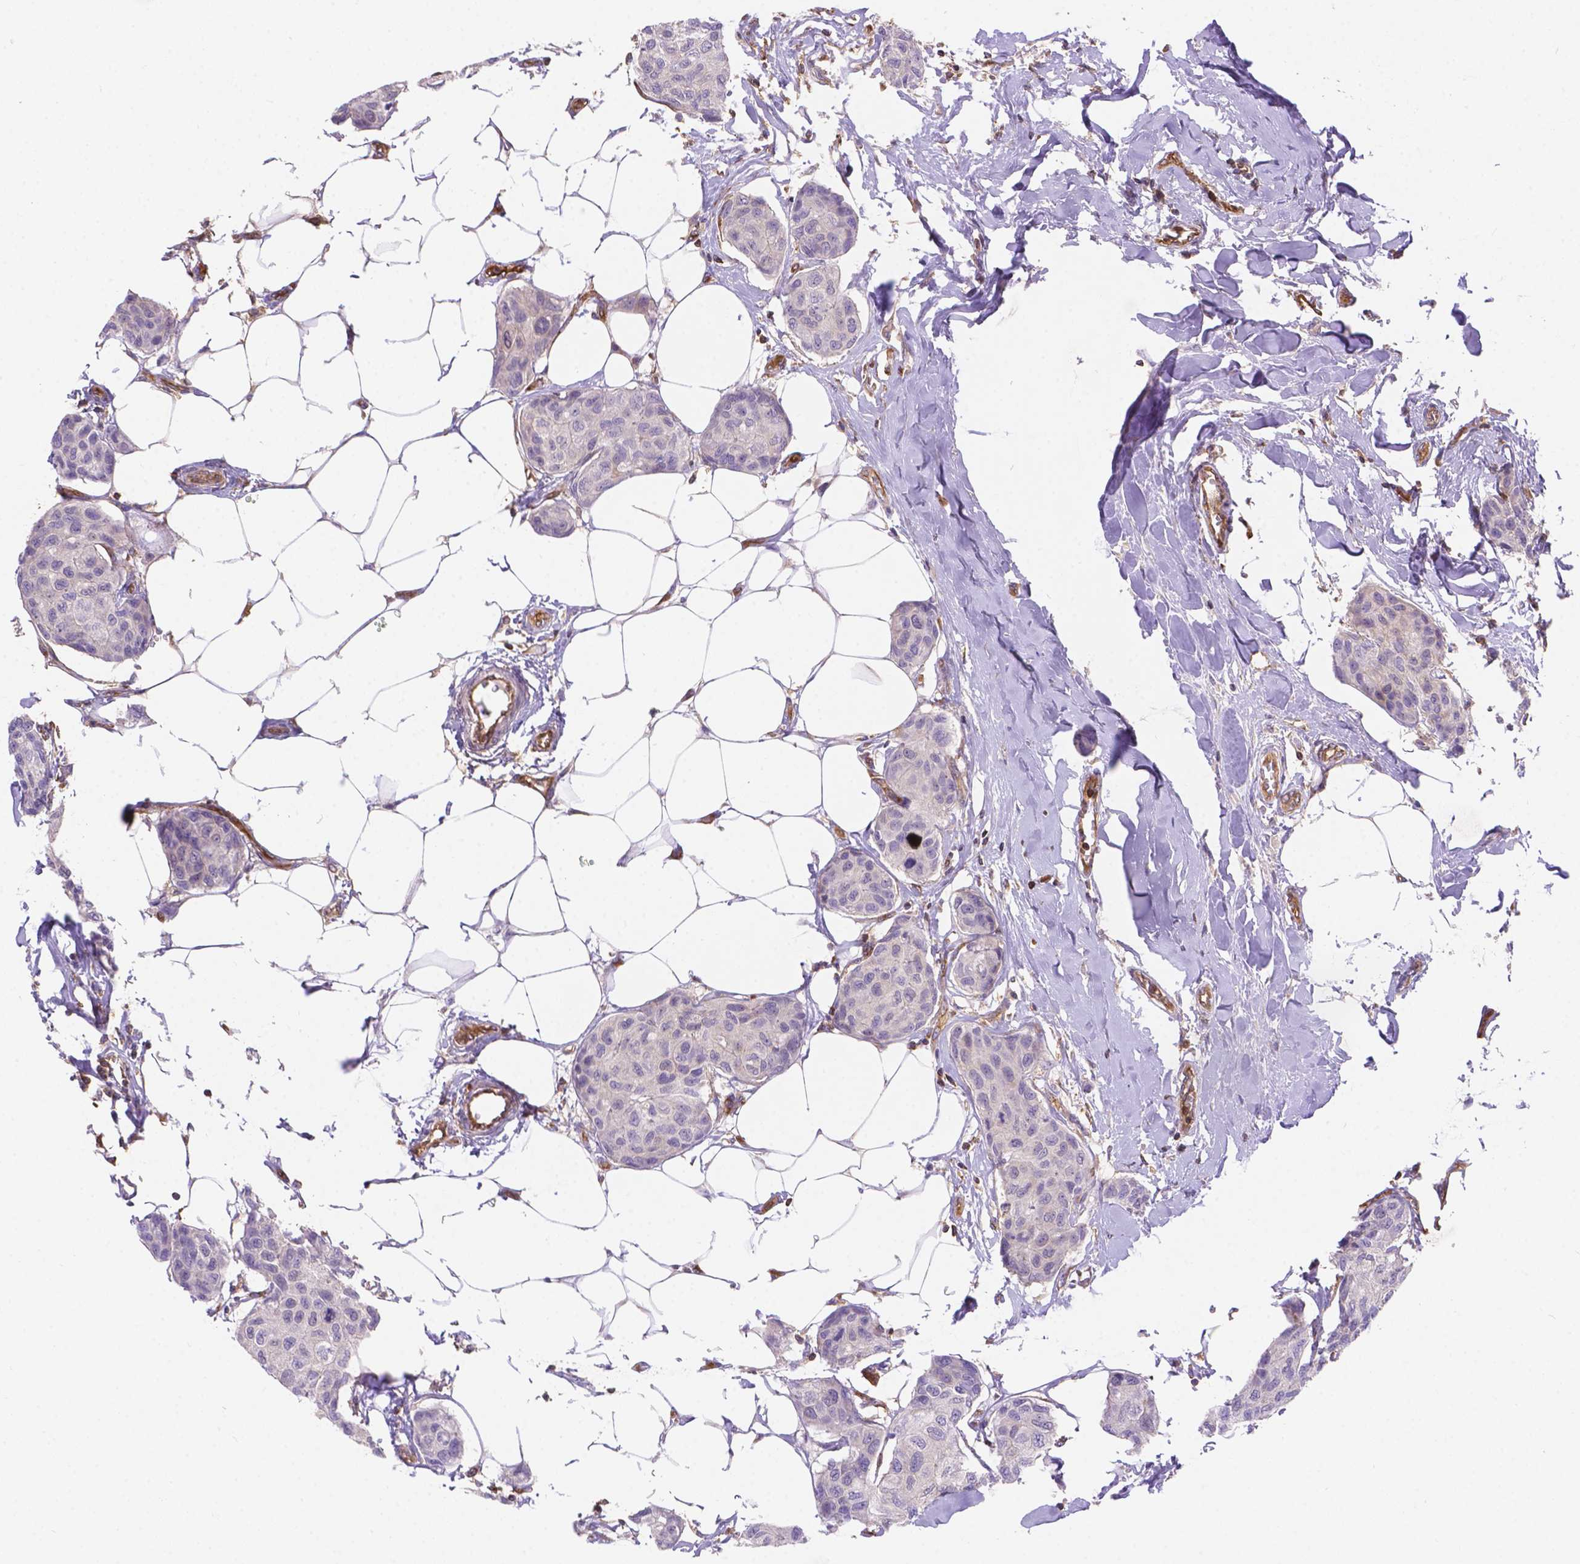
{"staining": {"intensity": "negative", "quantity": "none", "location": "none"}, "tissue": "breast cancer", "cell_type": "Tumor cells", "image_type": "cancer", "snomed": [{"axis": "morphology", "description": "Duct carcinoma"}, {"axis": "topography", "description": "Breast"}], "caption": "Immunohistochemistry (IHC) image of intraductal carcinoma (breast) stained for a protein (brown), which shows no expression in tumor cells.", "gene": "DMWD", "patient": {"sex": "female", "age": 80}}